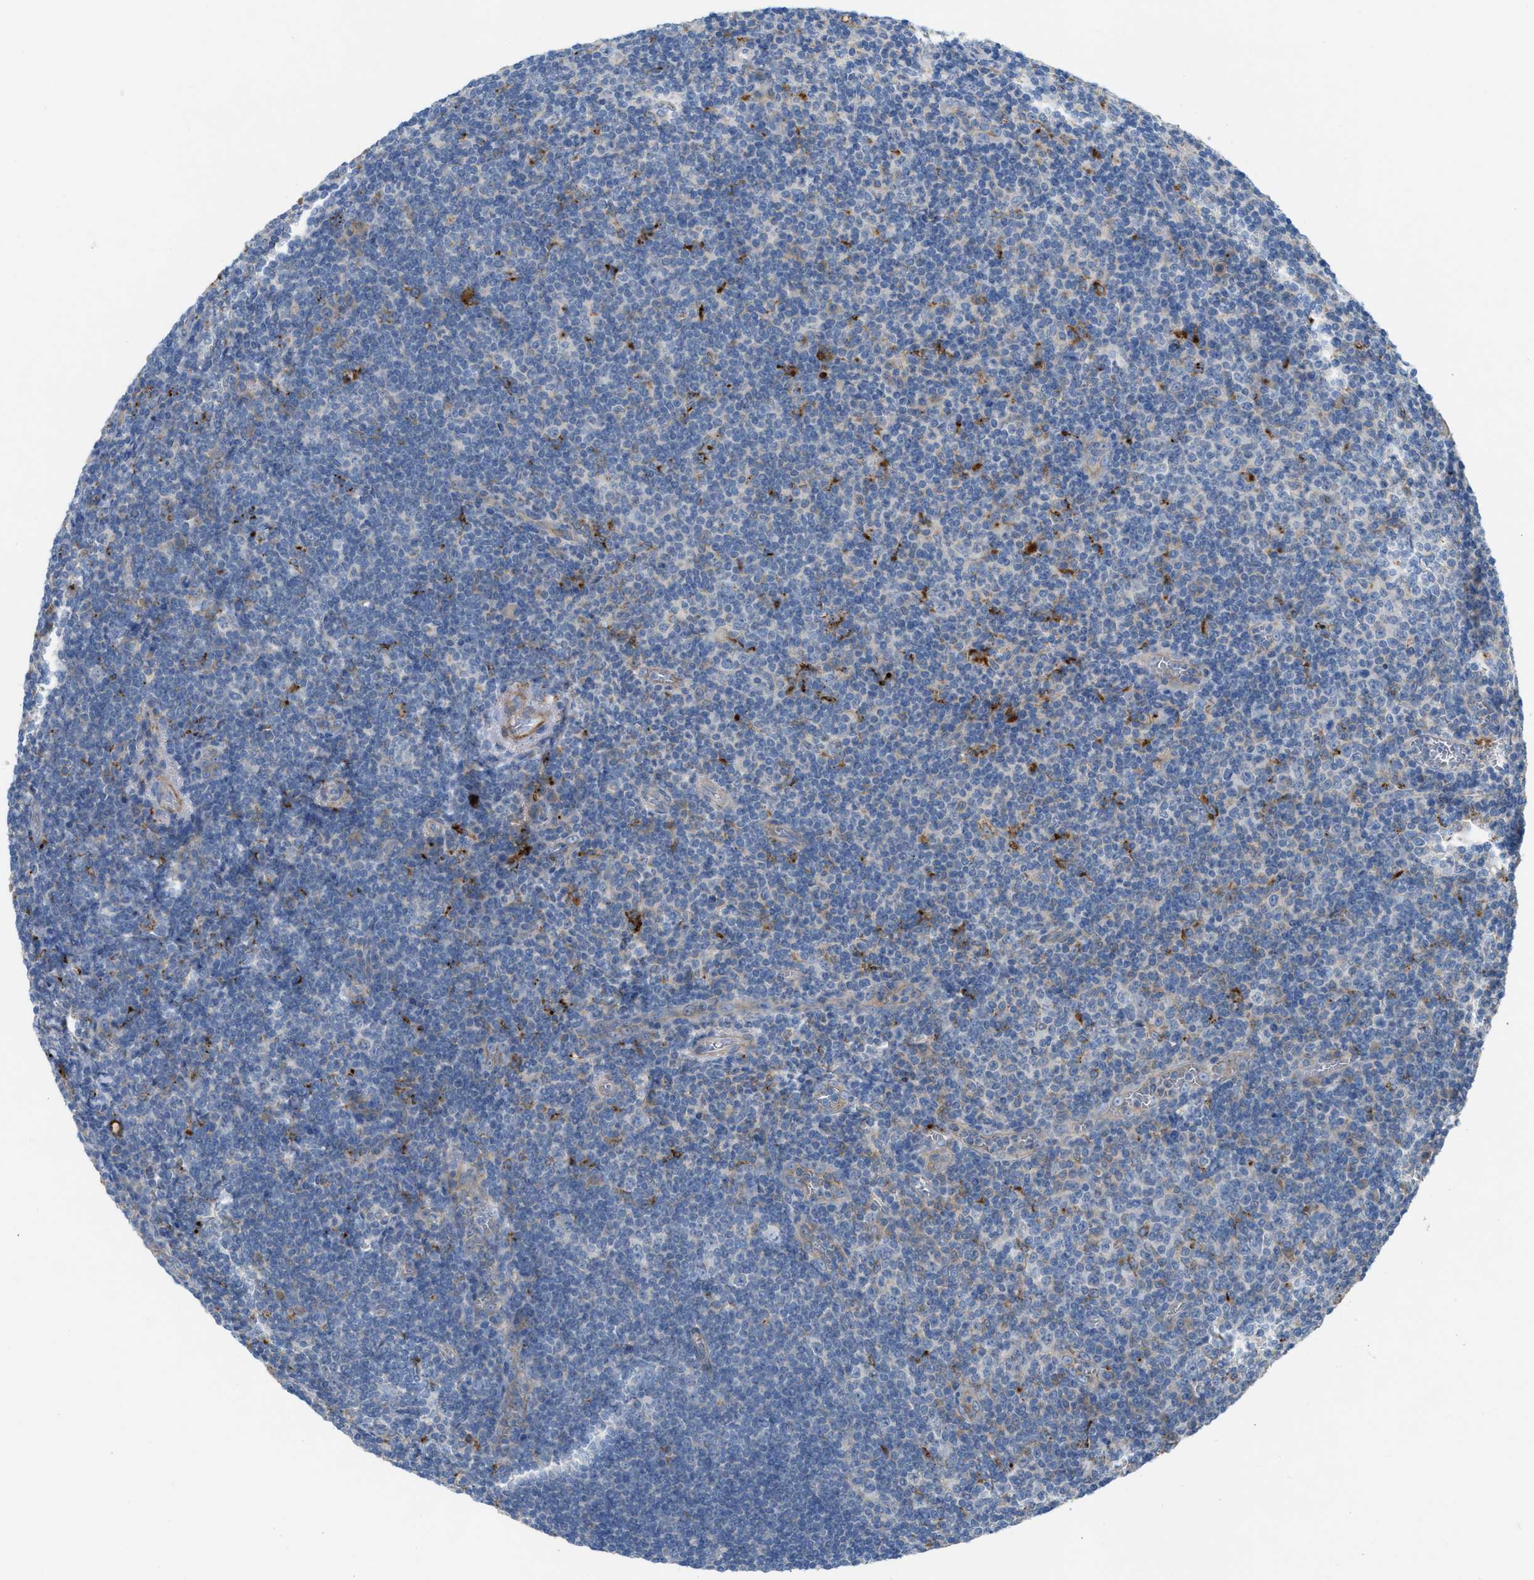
{"staining": {"intensity": "weak", "quantity": "<25%", "location": "cytoplasmic/membranous"}, "tissue": "tonsil", "cell_type": "Germinal center cells", "image_type": "normal", "snomed": [{"axis": "morphology", "description": "Normal tissue, NOS"}, {"axis": "topography", "description": "Tonsil"}], "caption": "An IHC image of unremarkable tonsil is shown. There is no staining in germinal center cells of tonsil.", "gene": "AOAH", "patient": {"sex": "male", "age": 37}}